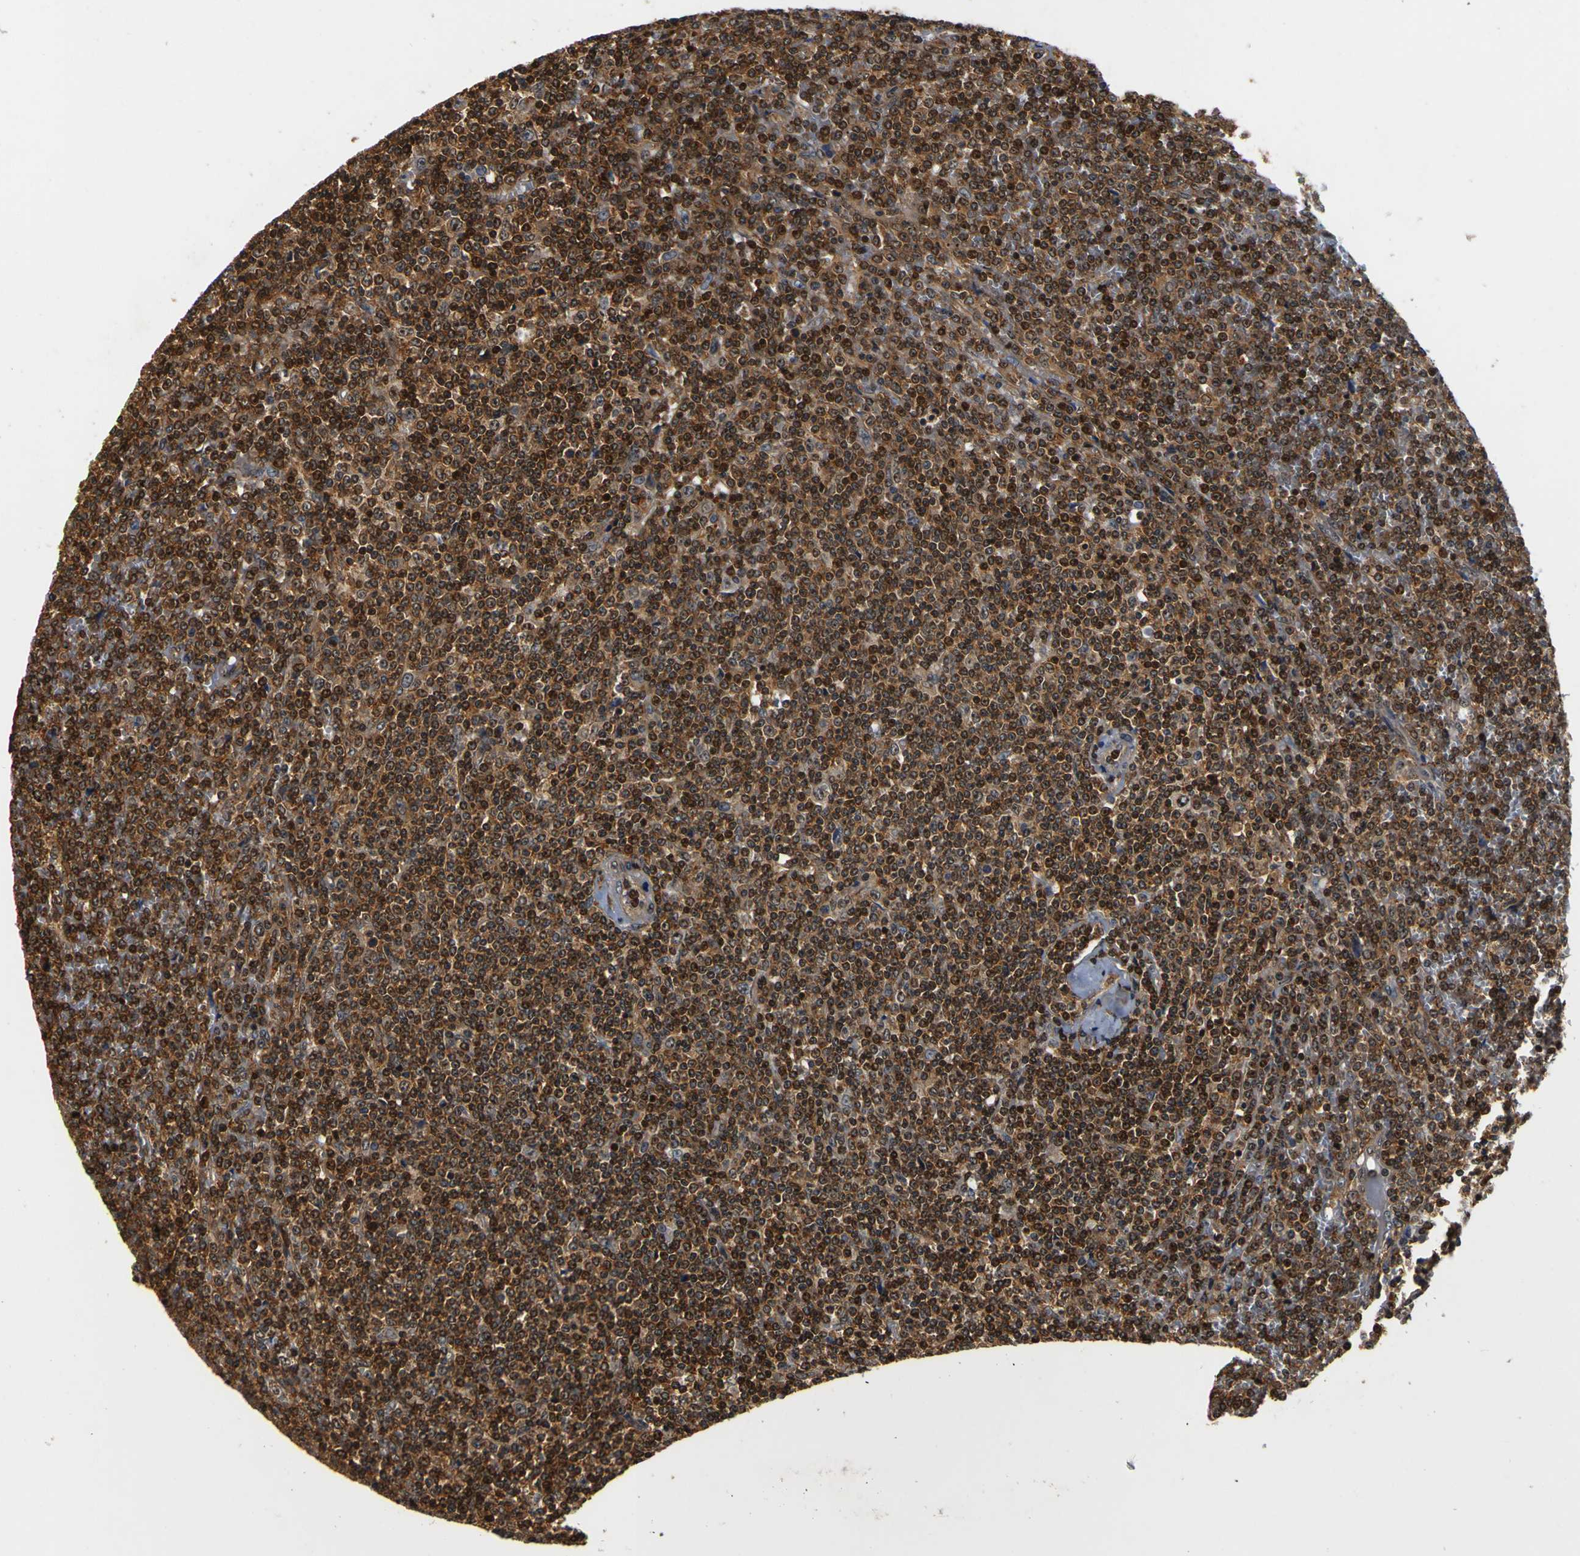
{"staining": {"intensity": "strong", "quantity": ">75%", "location": "cytoplasmic/membranous,nuclear"}, "tissue": "lymphoma", "cell_type": "Tumor cells", "image_type": "cancer", "snomed": [{"axis": "morphology", "description": "Malignant lymphoma, non-Hodgkin's type, Low grade"}, {"axis": "topography", "description": "Spleen"}], "caption": "Immunohistochemical staining of human malignant lymphoma, non-Hodgkin's type (low-grade) shows strong cytoplasmic/membranous and nuclear protein positivity in approximately >75% of tumor cells.", "gene": "LRP4", "patient": {"sex": "female", "age": 19}}